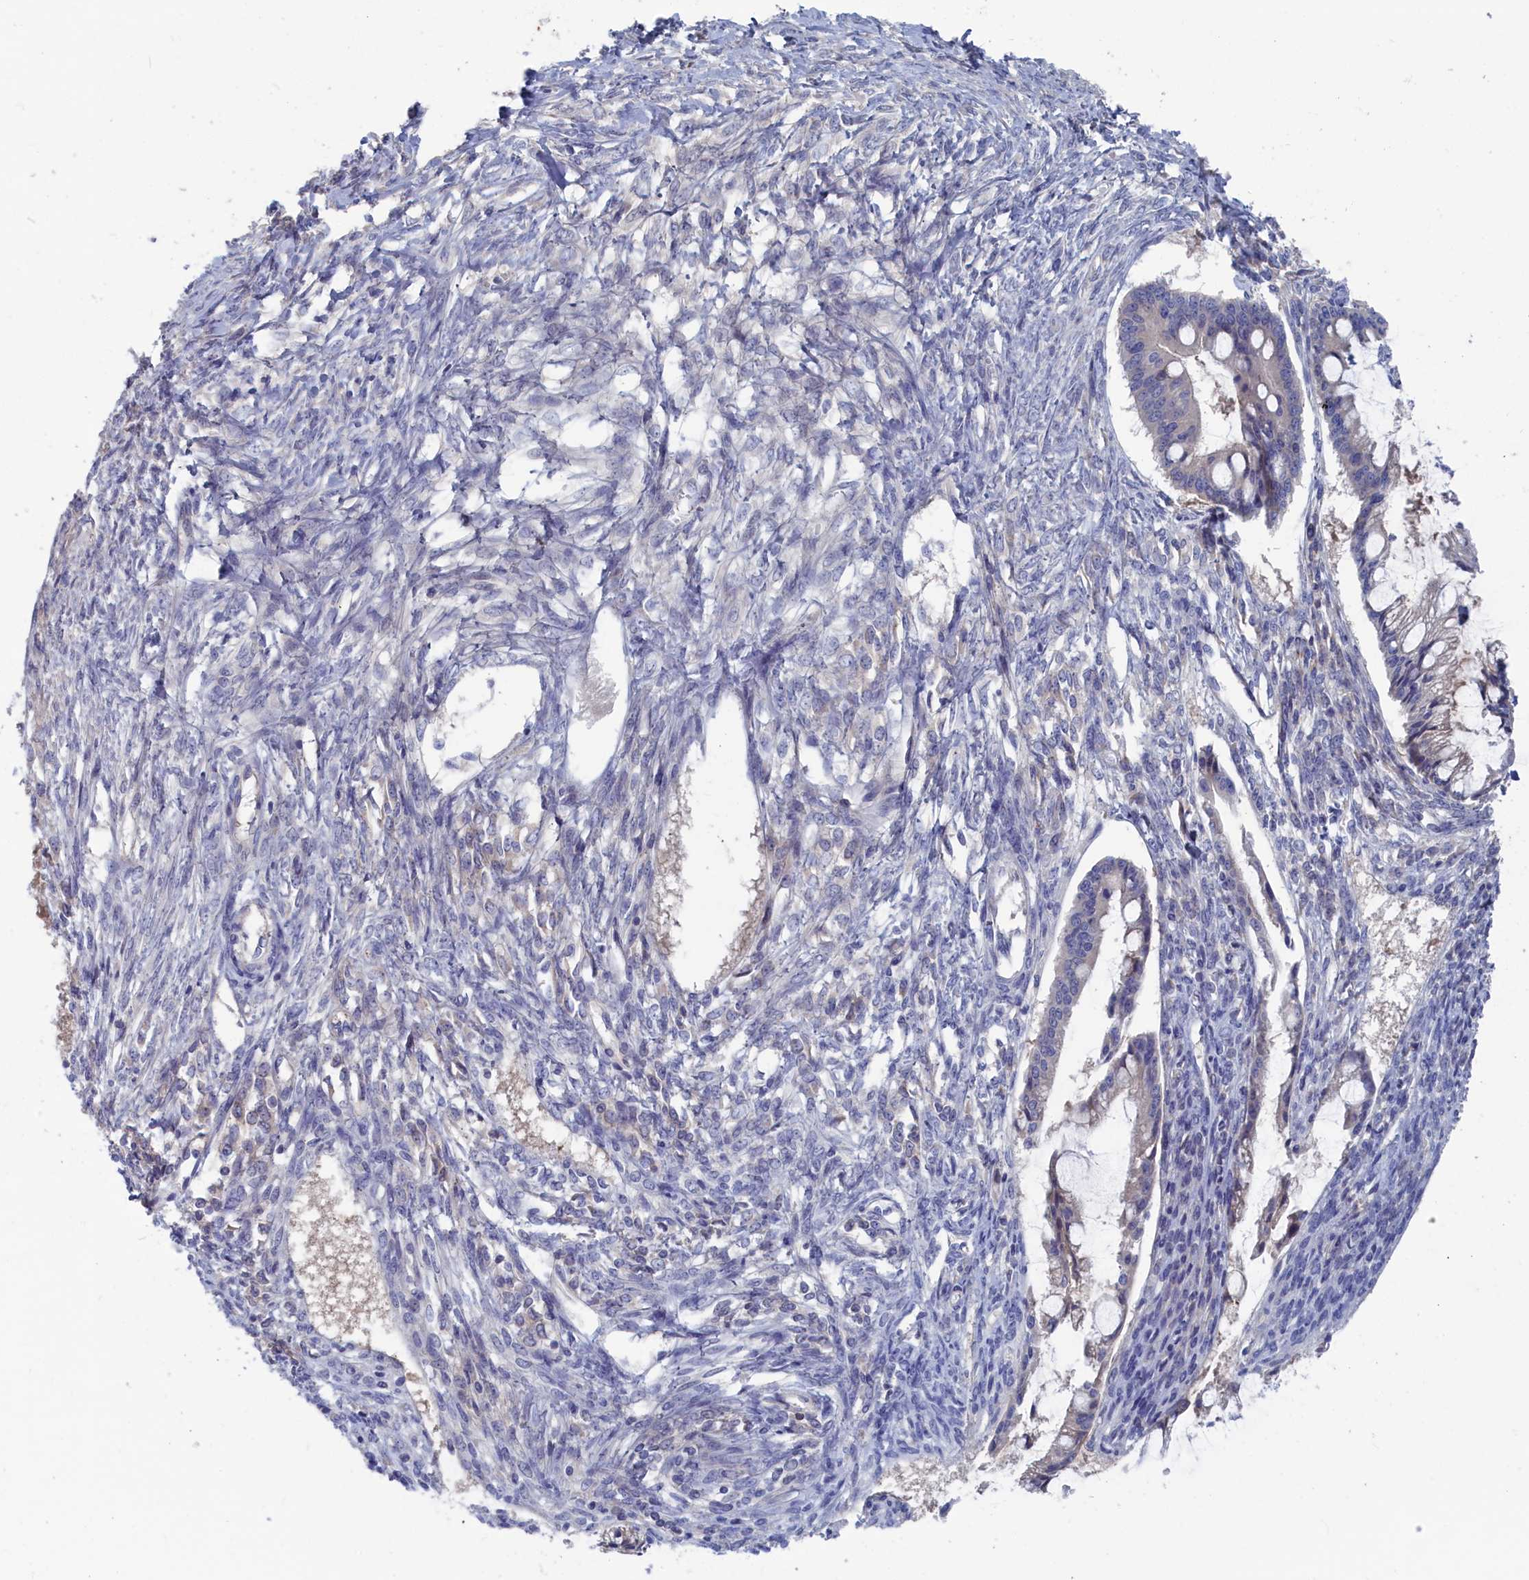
{"staining": {"intensity": "negative", "quantity": "none", "location": "none"}, "tissue": "ovarian cancer", "cell_type": "Tumor cells", "image_type": "cancer", "snomed": [{"axis": "morphology", "description": "Cystadenocarcinoma, mucinous, NOS"}, {"axis": "topography", "description": "Ovary"}], "caption": "IHC histopathology image of mucinous cystadenocarcinoma (ovarian) stained for a protein (brown), which shows no positivity in tumor cells. (Stains: DAB immunohistochemistry with hematoxylin counter stain, Microscopy: brightfield microscopy at high magnification).", "gene": "CEND1", "patient": {"sex": "female", "age": 73}}